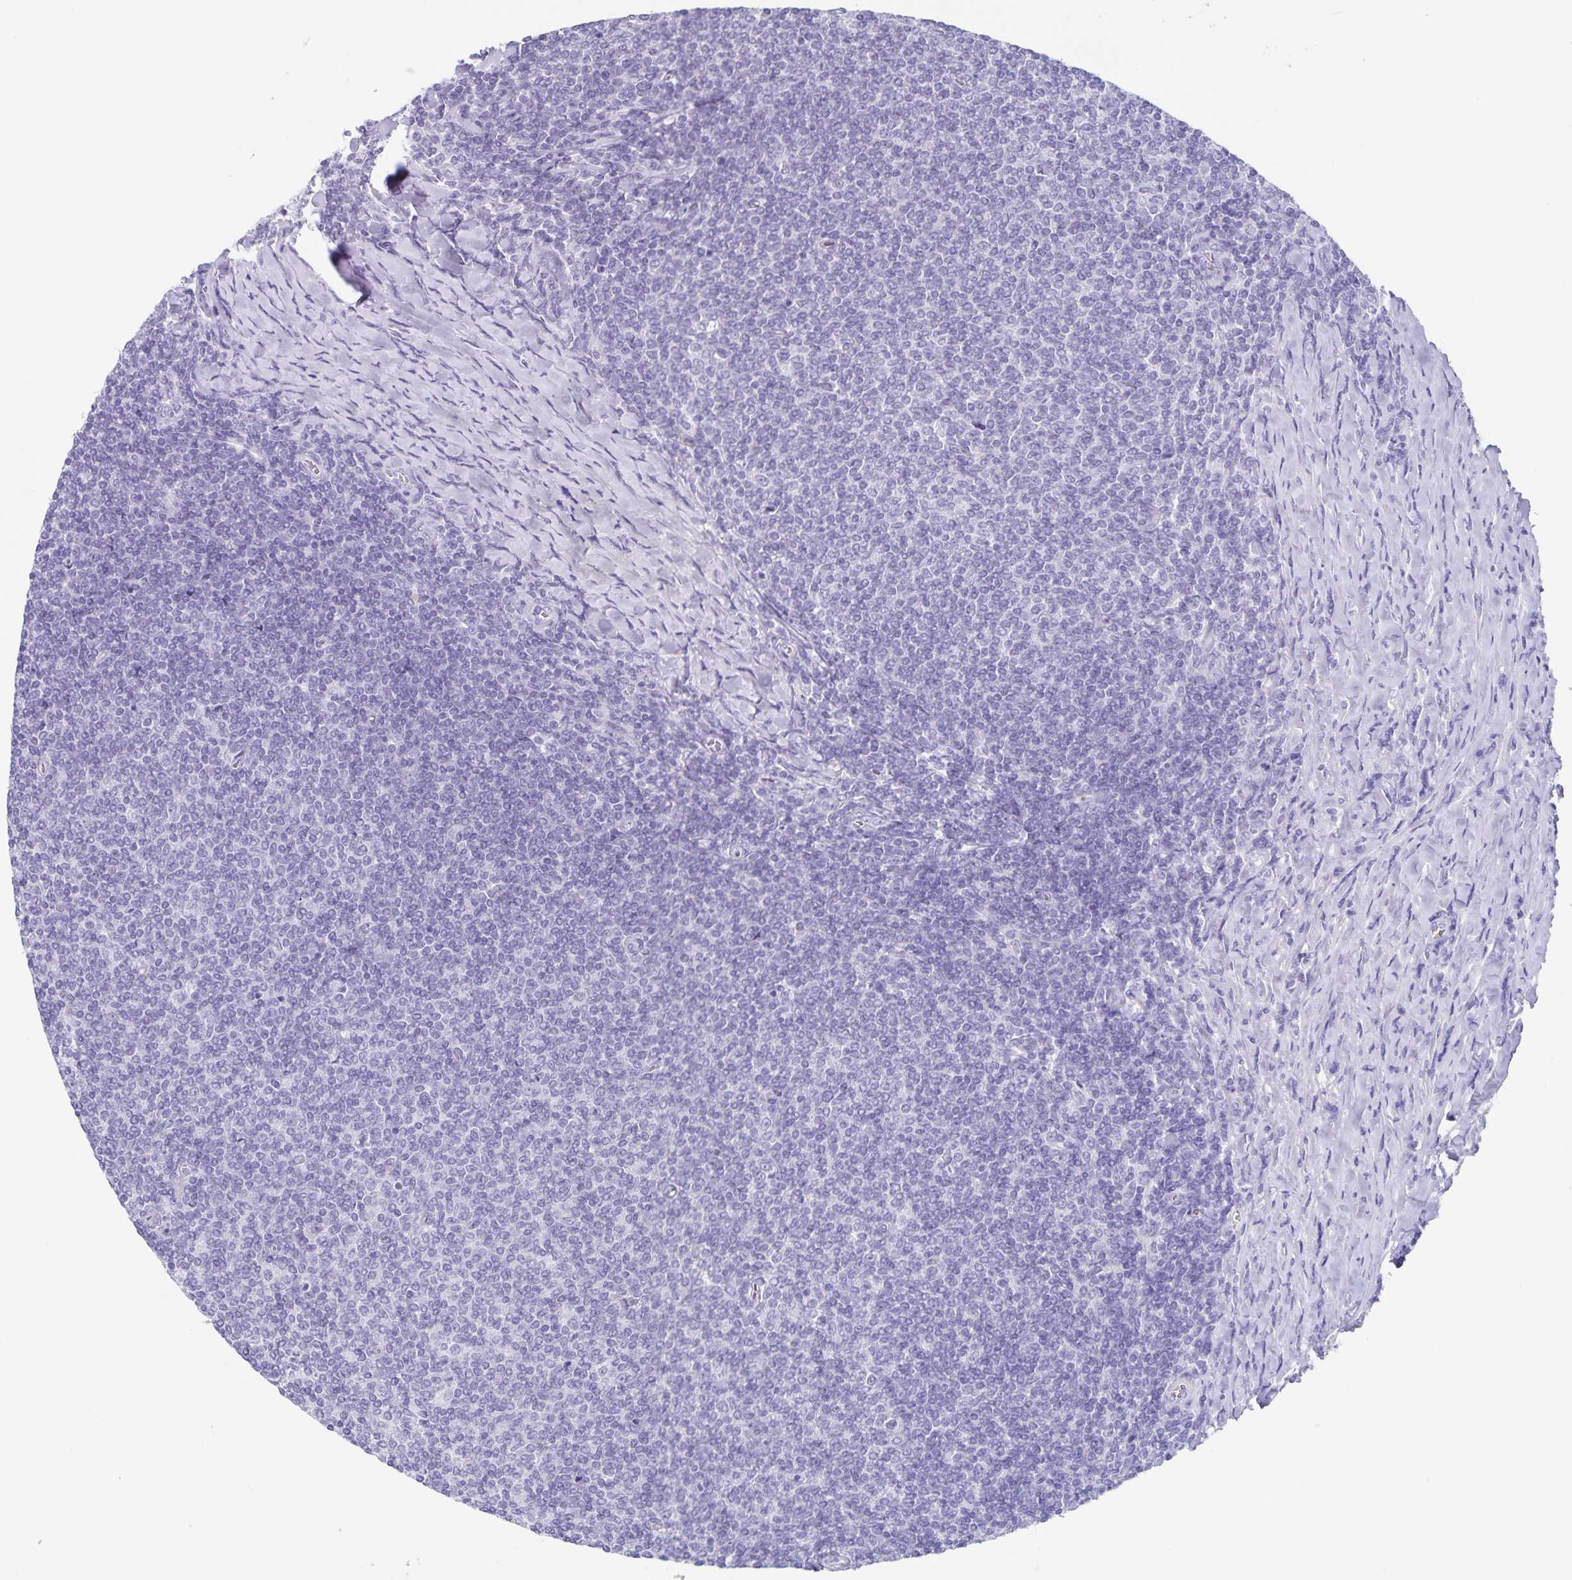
{"staining": {"intensity": "negative", "quantity": "none", "location": "none"}, "tissue": "lymphoma", "cell_type": "Tumor cells", "image_type": "cancer", "snomed": [{"axis": "morphology", "description": "Malignant lymphoma, non-Hodgkin's type, Low grade"}, {"axis": "topography", "description": "Lymph node"}], "caption": "This is an IHC image of human malignant lymphoma, non-Hodgkin's type (low-grade). There is no expression in tumor cells.", "gene": "C11orf42", "patient": {"sex": "male", "age": 52}}